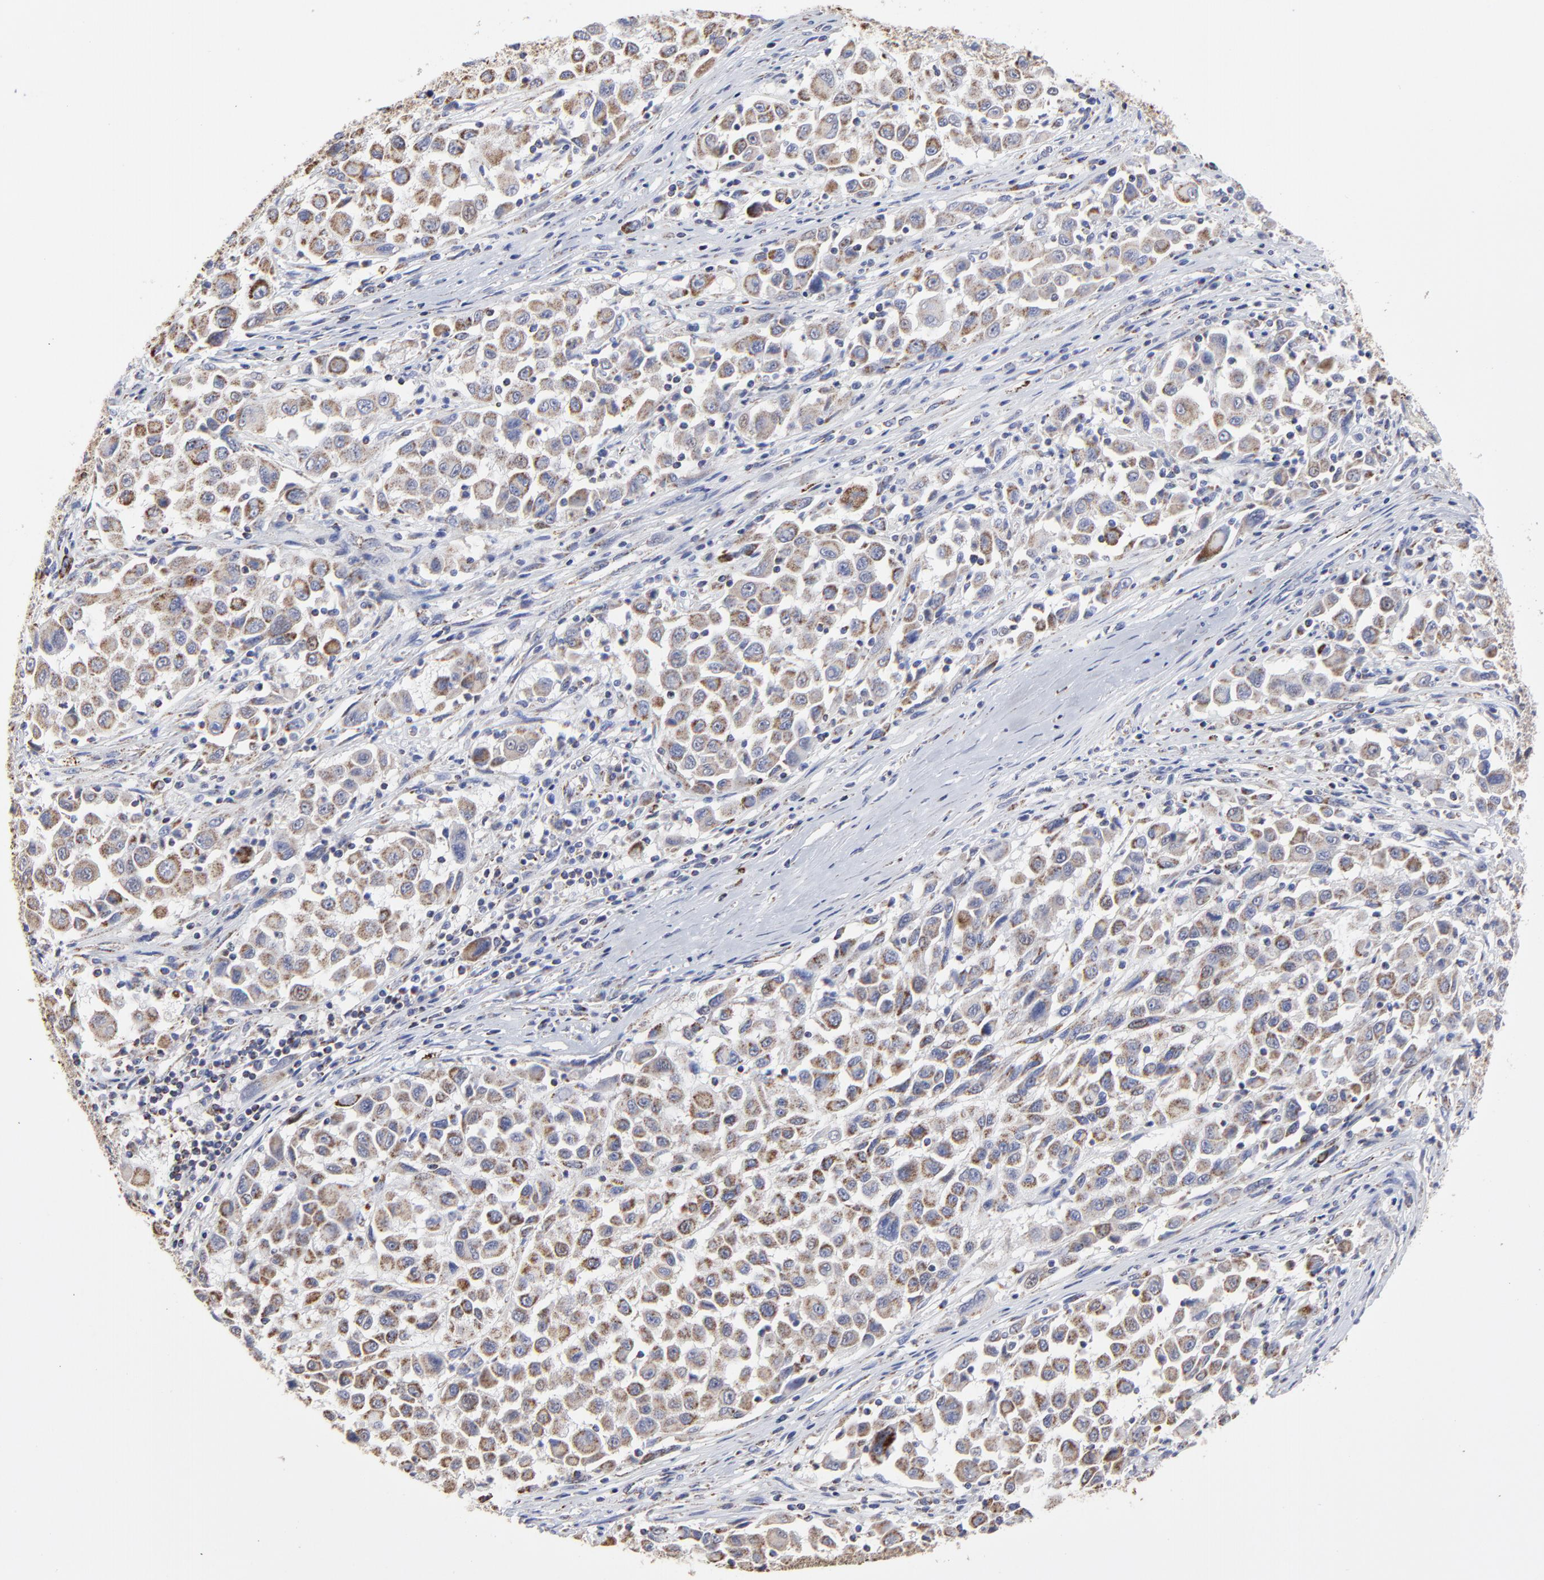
{"staining": {"intensity": "weak", "quantity": ">75%", "location": "cytoplasmic/membranous"}, "tissue": "melanoma", "cell_type": "Tumor cells", "image_type": "cancer", "snomed": [{"axis": "morphology", "description": "Malignant melanoma, Metastatic site"}, {"axis": "topography", "description": "Lymph node"}], "caption": "Human melanoma stained with a brown dye displays weak cytoplasmic/membranous positive staining in approximately >75% of tumor cells.", "gene": "PINK1", "patient": {"sex": "male", "age": 61}}